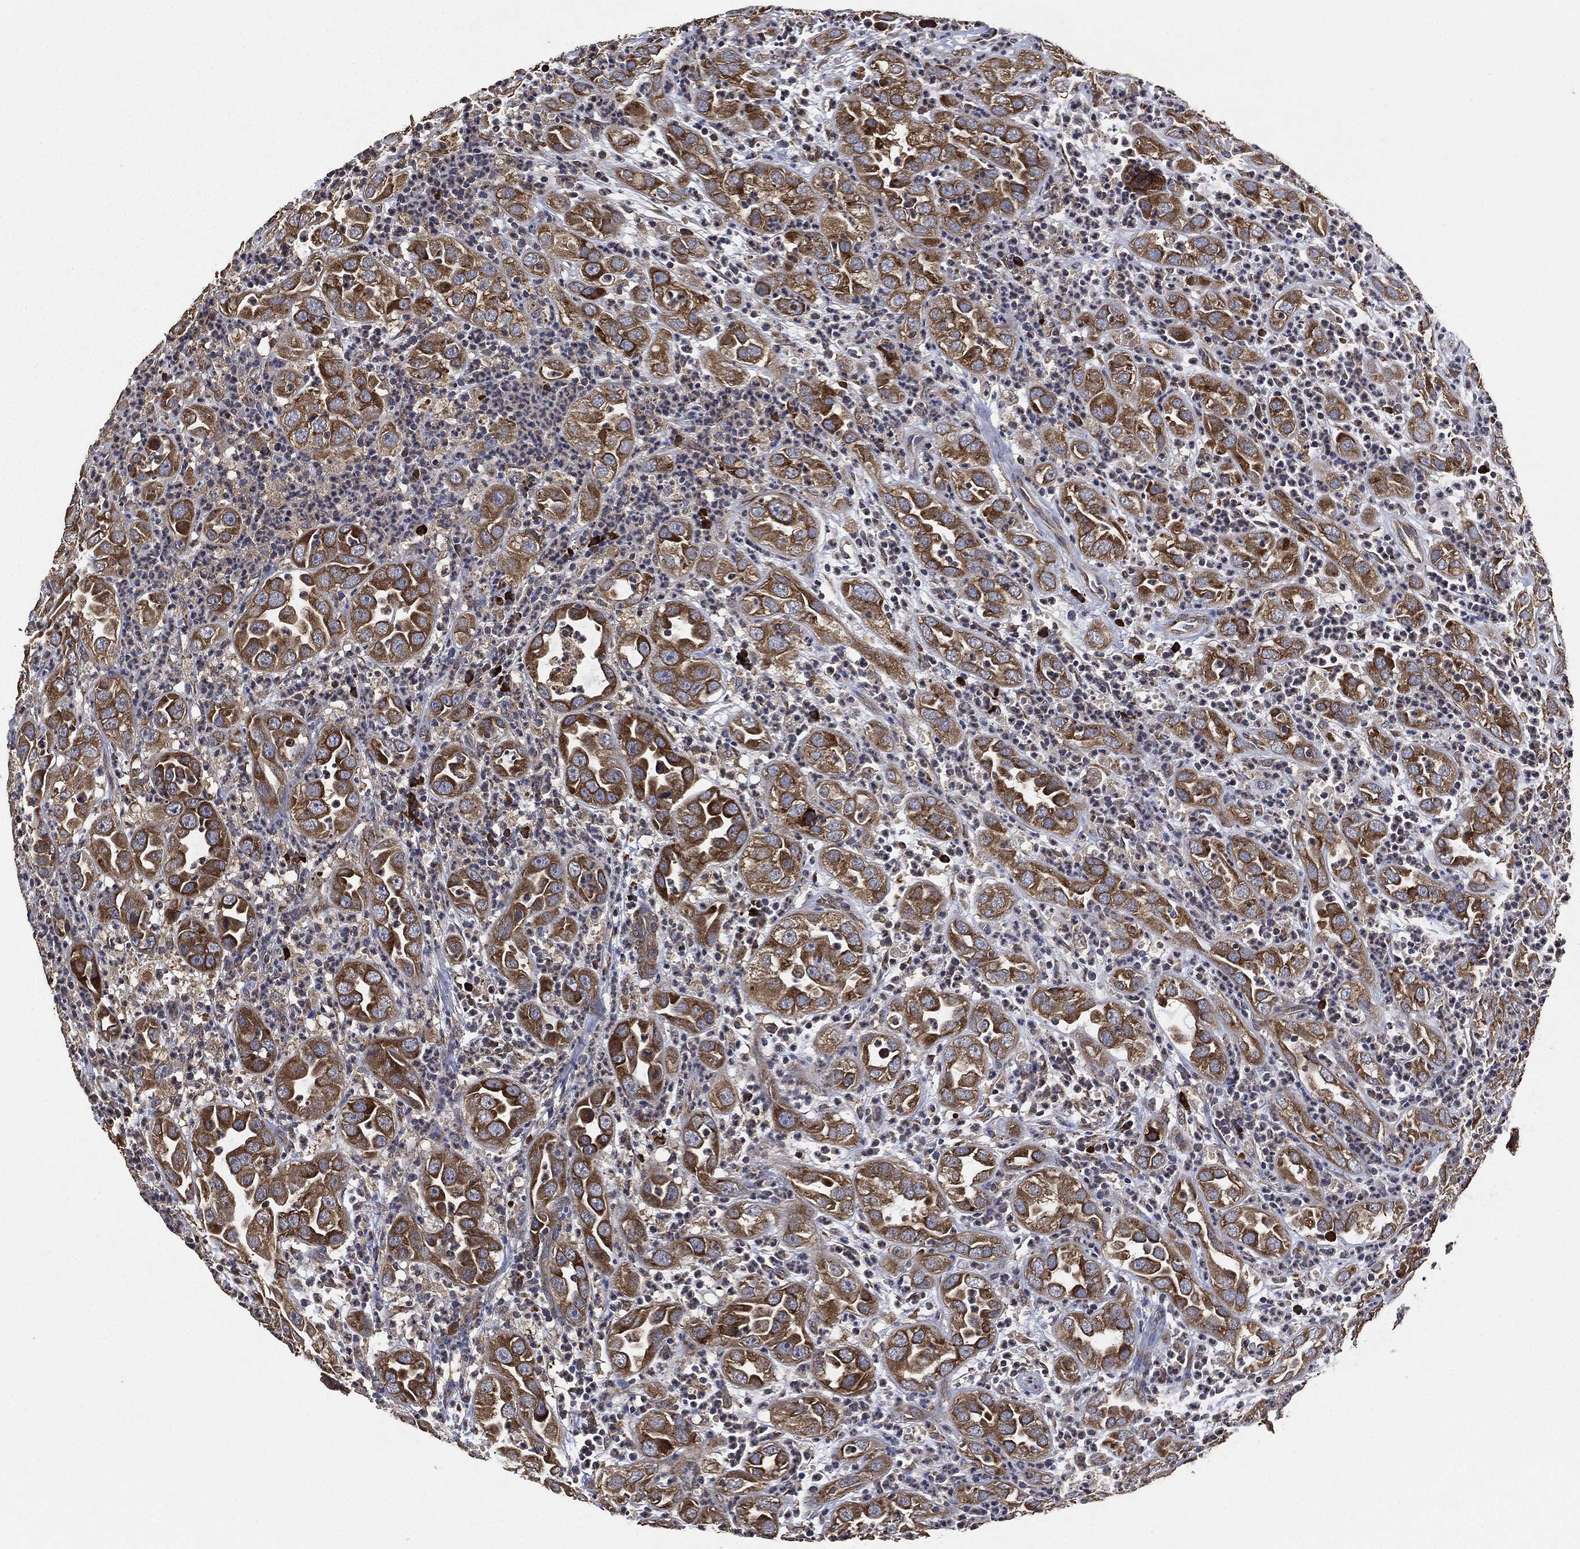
{"staining": {"intensity": "strong", "quantity": "25%-75%", "location": "cytoplasmic/membranous"}, "tissue": "urothelial cancer", "cell_type": "Tumor cells", "image_type": "cancer", "snomed": [{"axis": "morphology", "description": "Urothelial carcinoma, High grade"}, {"axis": "topography", "description": "Urinary bladder"}], "caption": "The image reveals staining of urothelial carcinoma (high-grade), revealing strong cytoplasmic/membranous protein positivity (brown color) within tumor cells.", "gene": "STK3", "patient": {"sex": "female", "age": 41}}